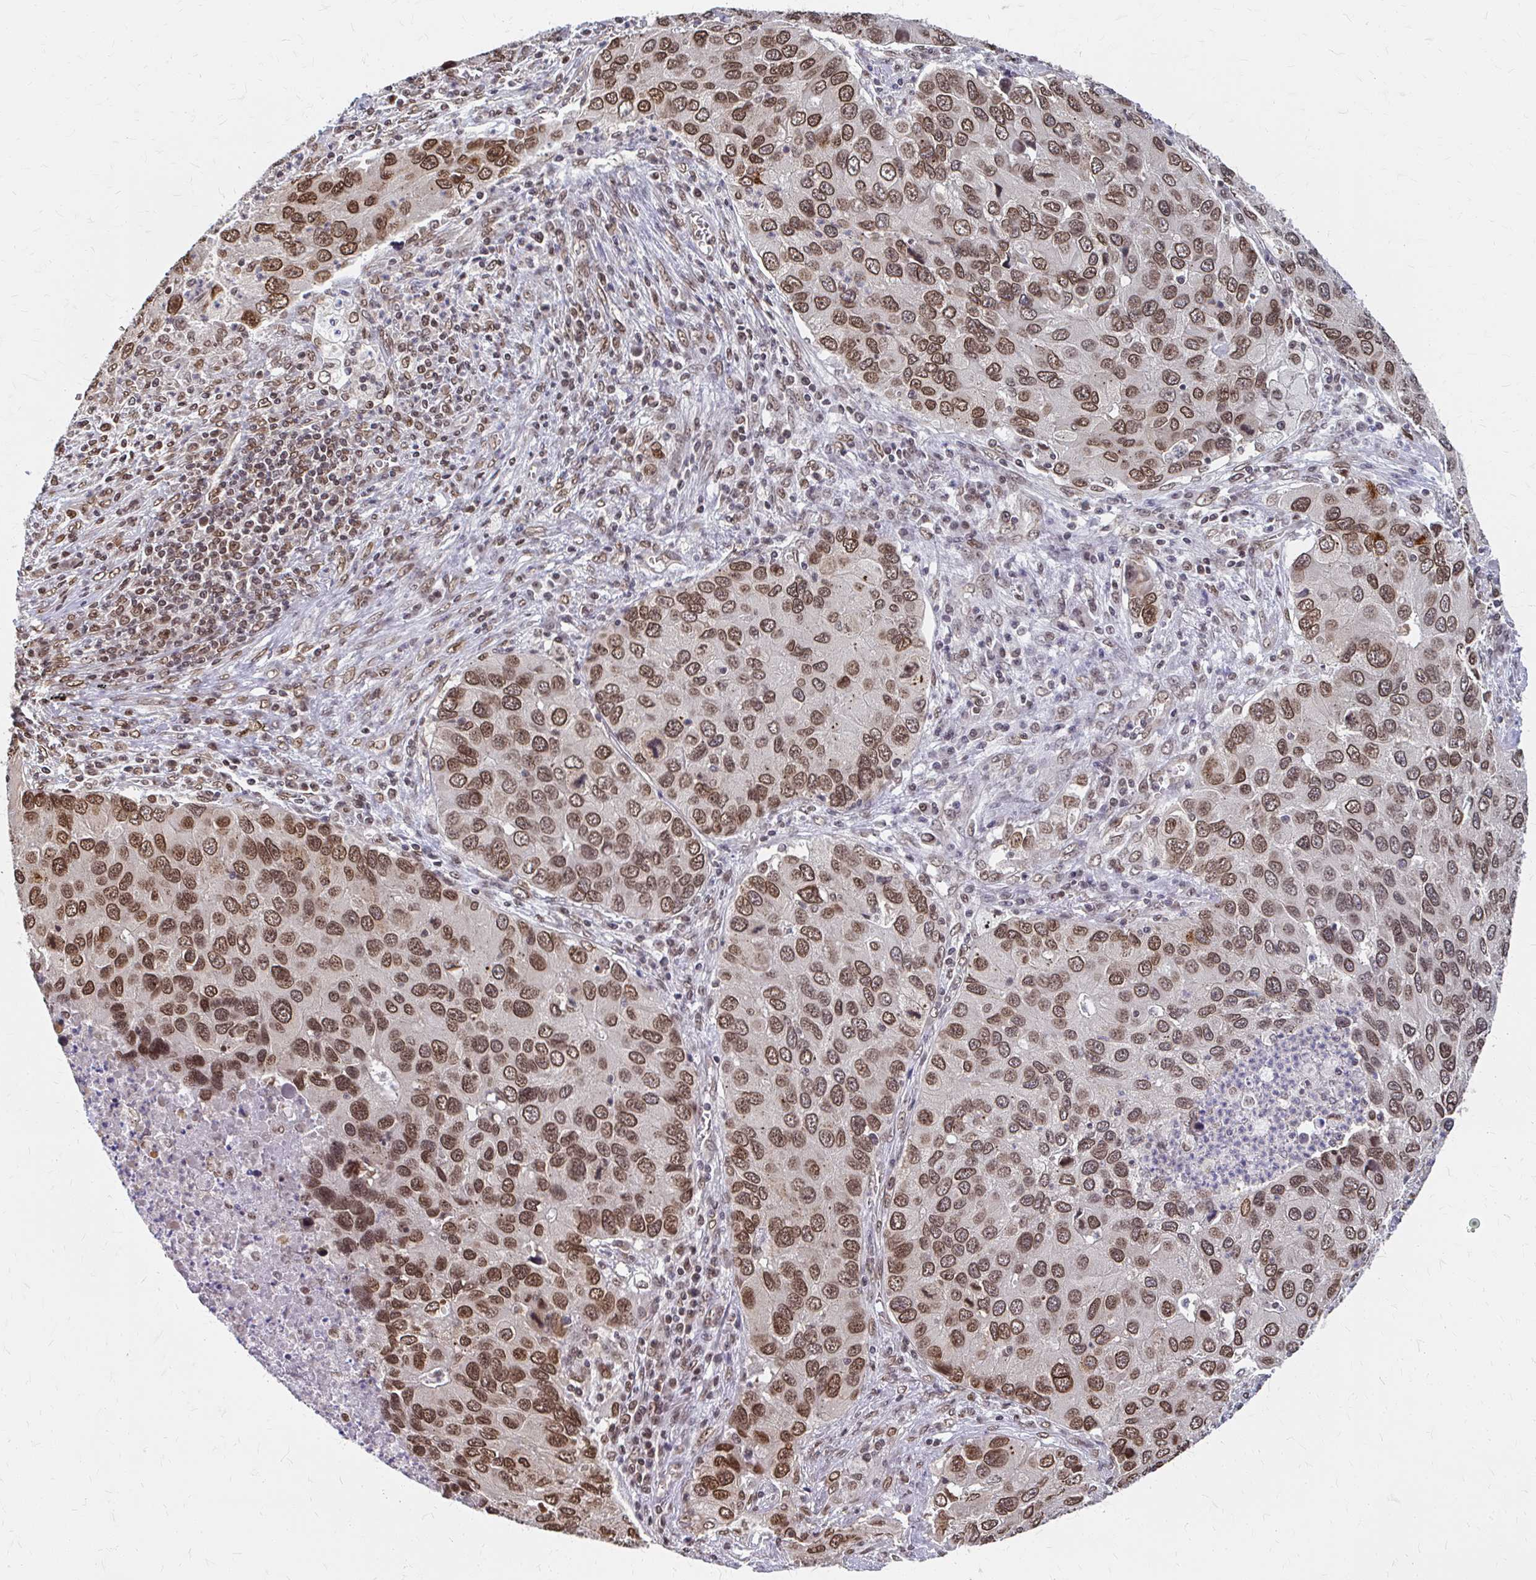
{"staining": {"intensity": "moderate", "quantity": ">75%", "location": "cytoplasmic/membranous,nuclear"}, "tissue": "lung cancer", "cell_type": "Tumor cells", "image_type": "cancer", "snomed": [{"axis": "morphology", "description": "Aneuploidy"}, {"axis": "morphology", "description": "Adenocarcinoma, NOS"}, {"axis": "topography", "description": "Lymph node"}, {"axis": "topography", "description": "Lung"}], "caption": "A brown stain labels moderate cytoplasmic/membranous and nuclear positivity of a protein in human lung cancer tumor cells. (DAB (3,3'-diaminobenzidine) IHC, brown staining for protein, blue staining for nuclei).", "gene": "XPO1", "patient": {"sex": "female", "age": 74}}